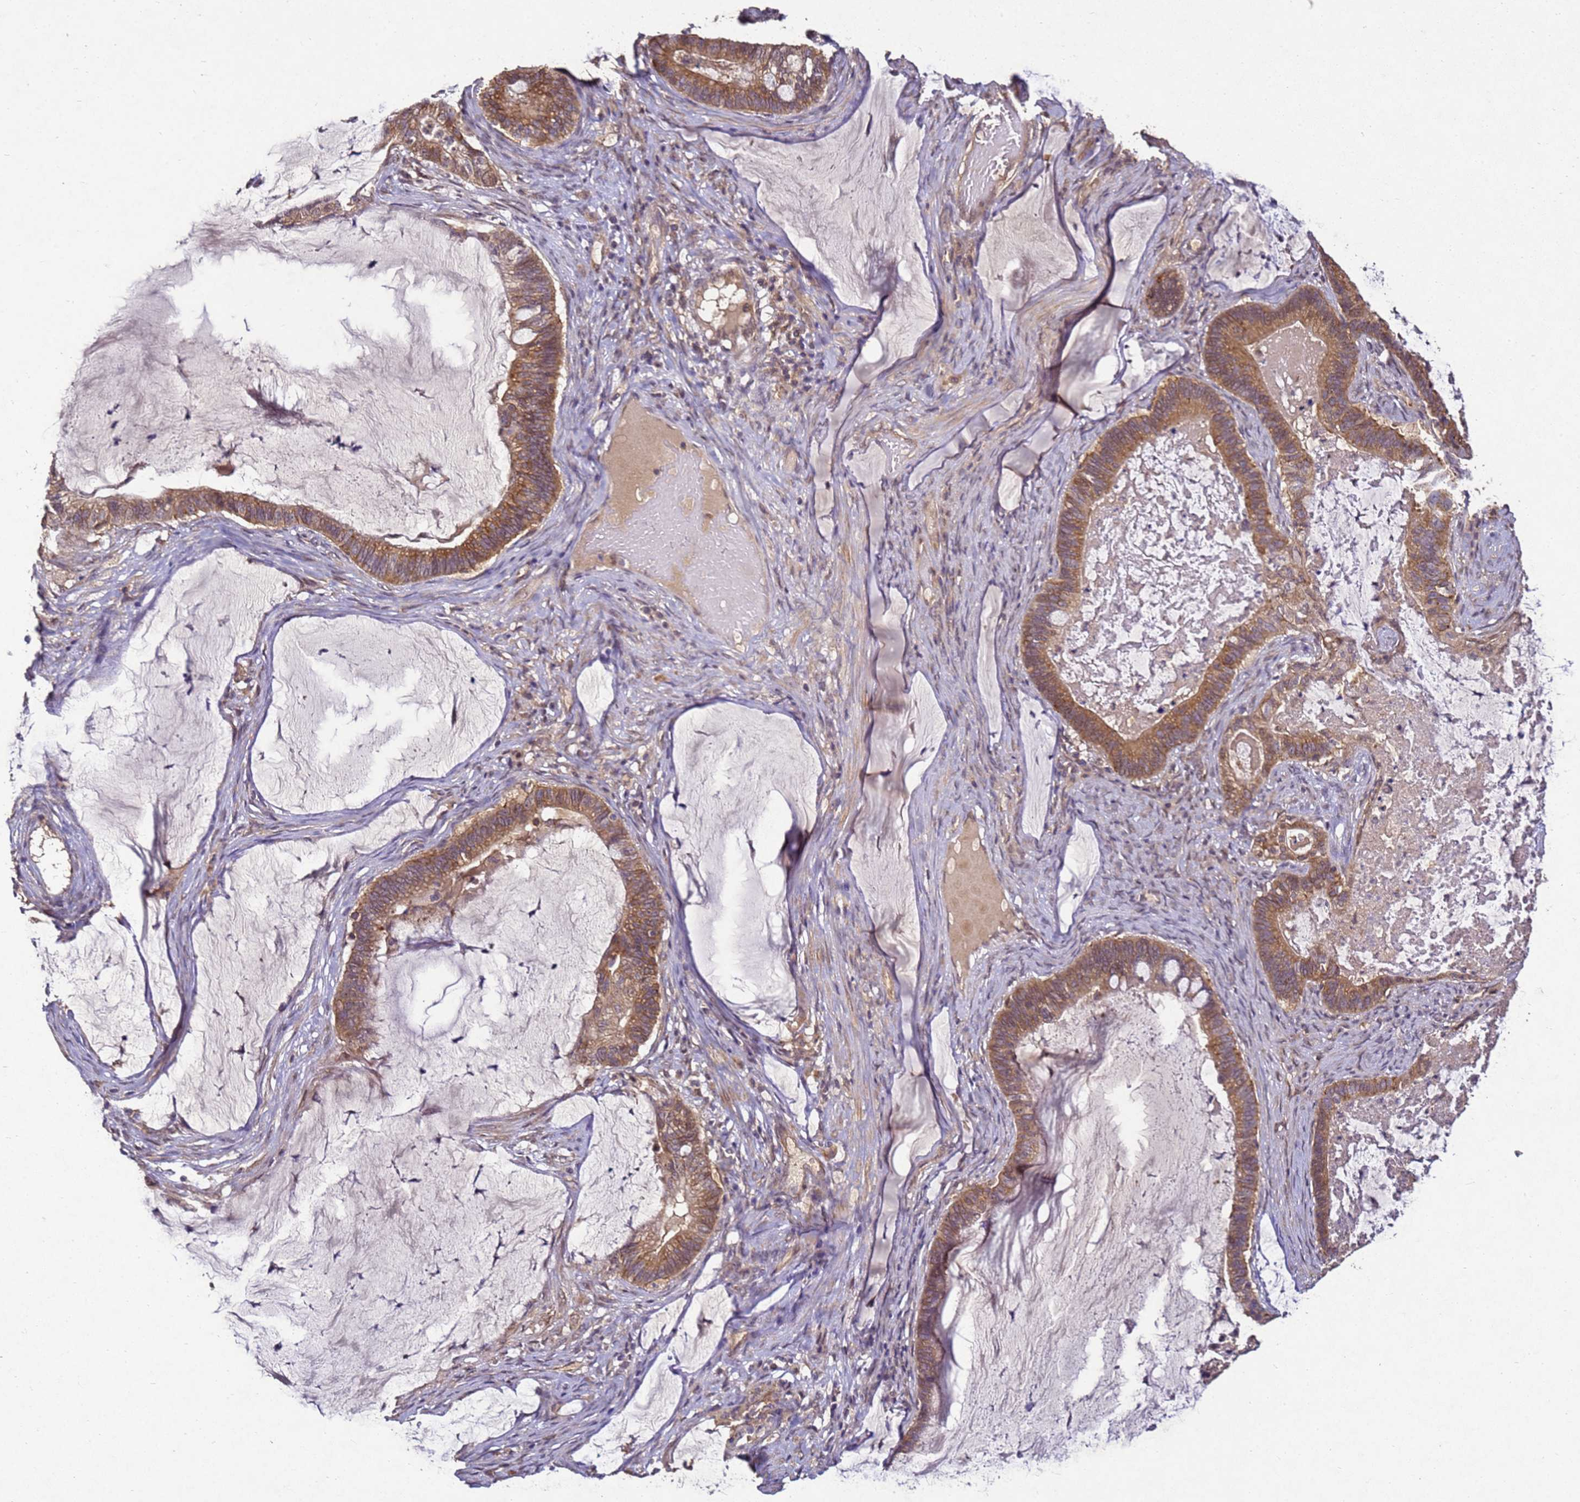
{"staining": {"intensity": "moderate", "quantity": ">75%", "location": "cytoplasmic/membranous"}, "tissue": "ovarian cancer", "cell_type": "Tumor cells", "image_type": "cancer", "snomed": [{"axis": "morphology", "description": "Cystadenocarcinoma, mucinous, NOS"}, {"axis": "topography", "description": "Ovary"}], "caption": "High-magnification brightfield microscopy of ovarian cancer (mucinous cystadenocarcinoma) stained with DAB (3,3'-diaminobenzidine) (brown) and counterstained with hematoxylin (blue). tumor cells exhibit moderate cytoplasmic/membranous staining is present in approximately>75% of cells.", "gene": "ANKRD17", "patient": {"sex": "female", "age": 61}}